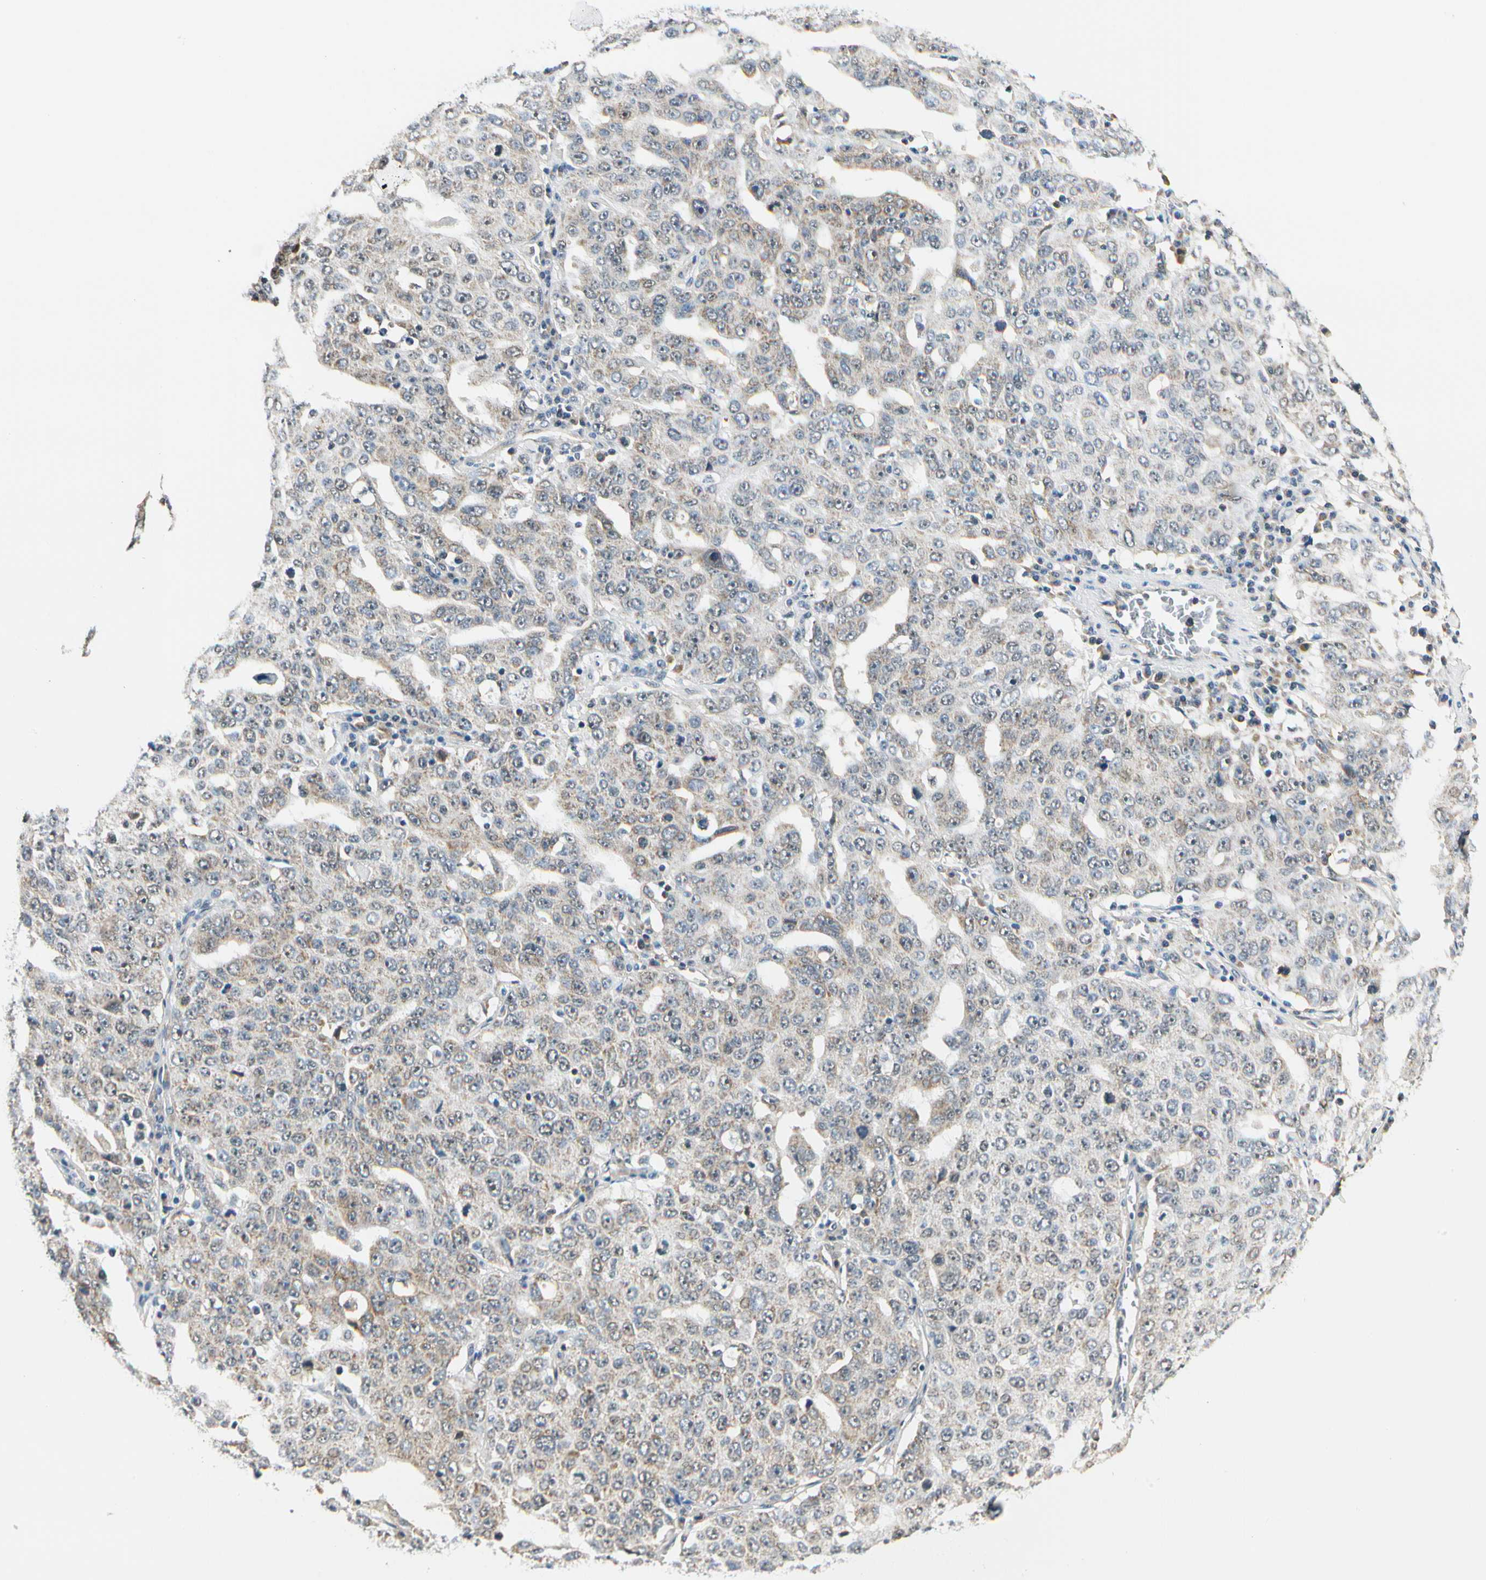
{"staining": {"intensity": "weak", "quantity": "25%-75%", "location": "cytoplasmic/membranous"}, "tissue": "ovarian cancer", "cell_type": "Tumor cells", "image_type": "cancer", "snomed": [{"axis": "morphology", "description": "Carcinoma, endometroid"}, {"axis": "topography", "description": "Ovary"}], "caption": "Tumor cells show low levels of weak cytoplasmic/membranous expression in about 25%-75% of cells in ovarian cancer. (IHC, brightfield microscopy, high magnification).", "gene": "PDK2", "patient": {"sex": "female", "age": 62}}